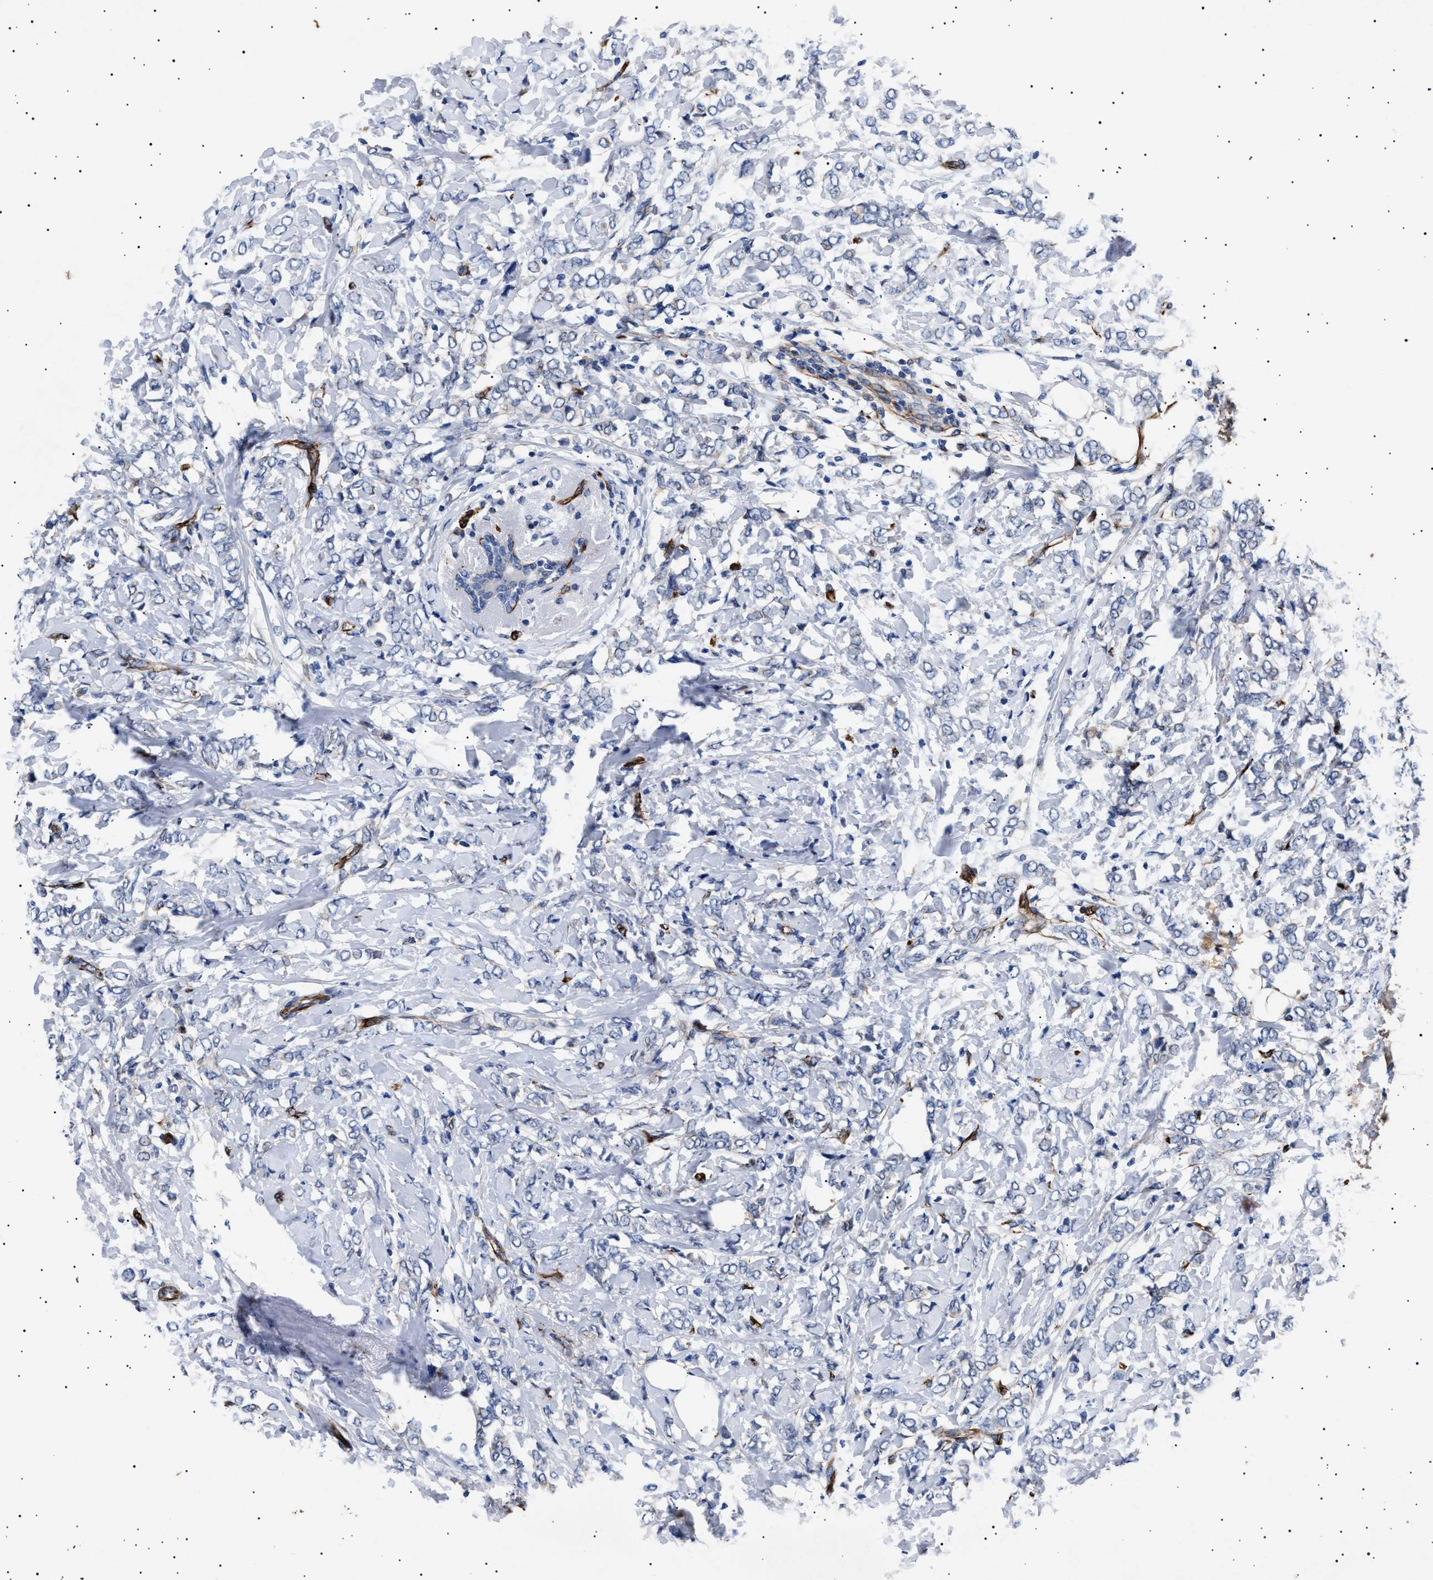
{"staining": {"intensity": "negative", "quantity": "none", "location": "none"}, "tissue": "breast cancer", "cell_type": "Tumor cells", "image_type": "cancer", "snomed": [{"axis": "morphology", "description": "Normal tissue, NOS"}, {"axis": "morphology", "description": "Lobular carcinoma"}, {"axis": "topography", "description": "Breast"}], "caption": "IHC image of breast lobular carcinoma stained for a protein (brown), which demonstrates no expression in tumor cells.", "gene": "OLFML2A", "patient": {"sex": "female", "age": 47}}